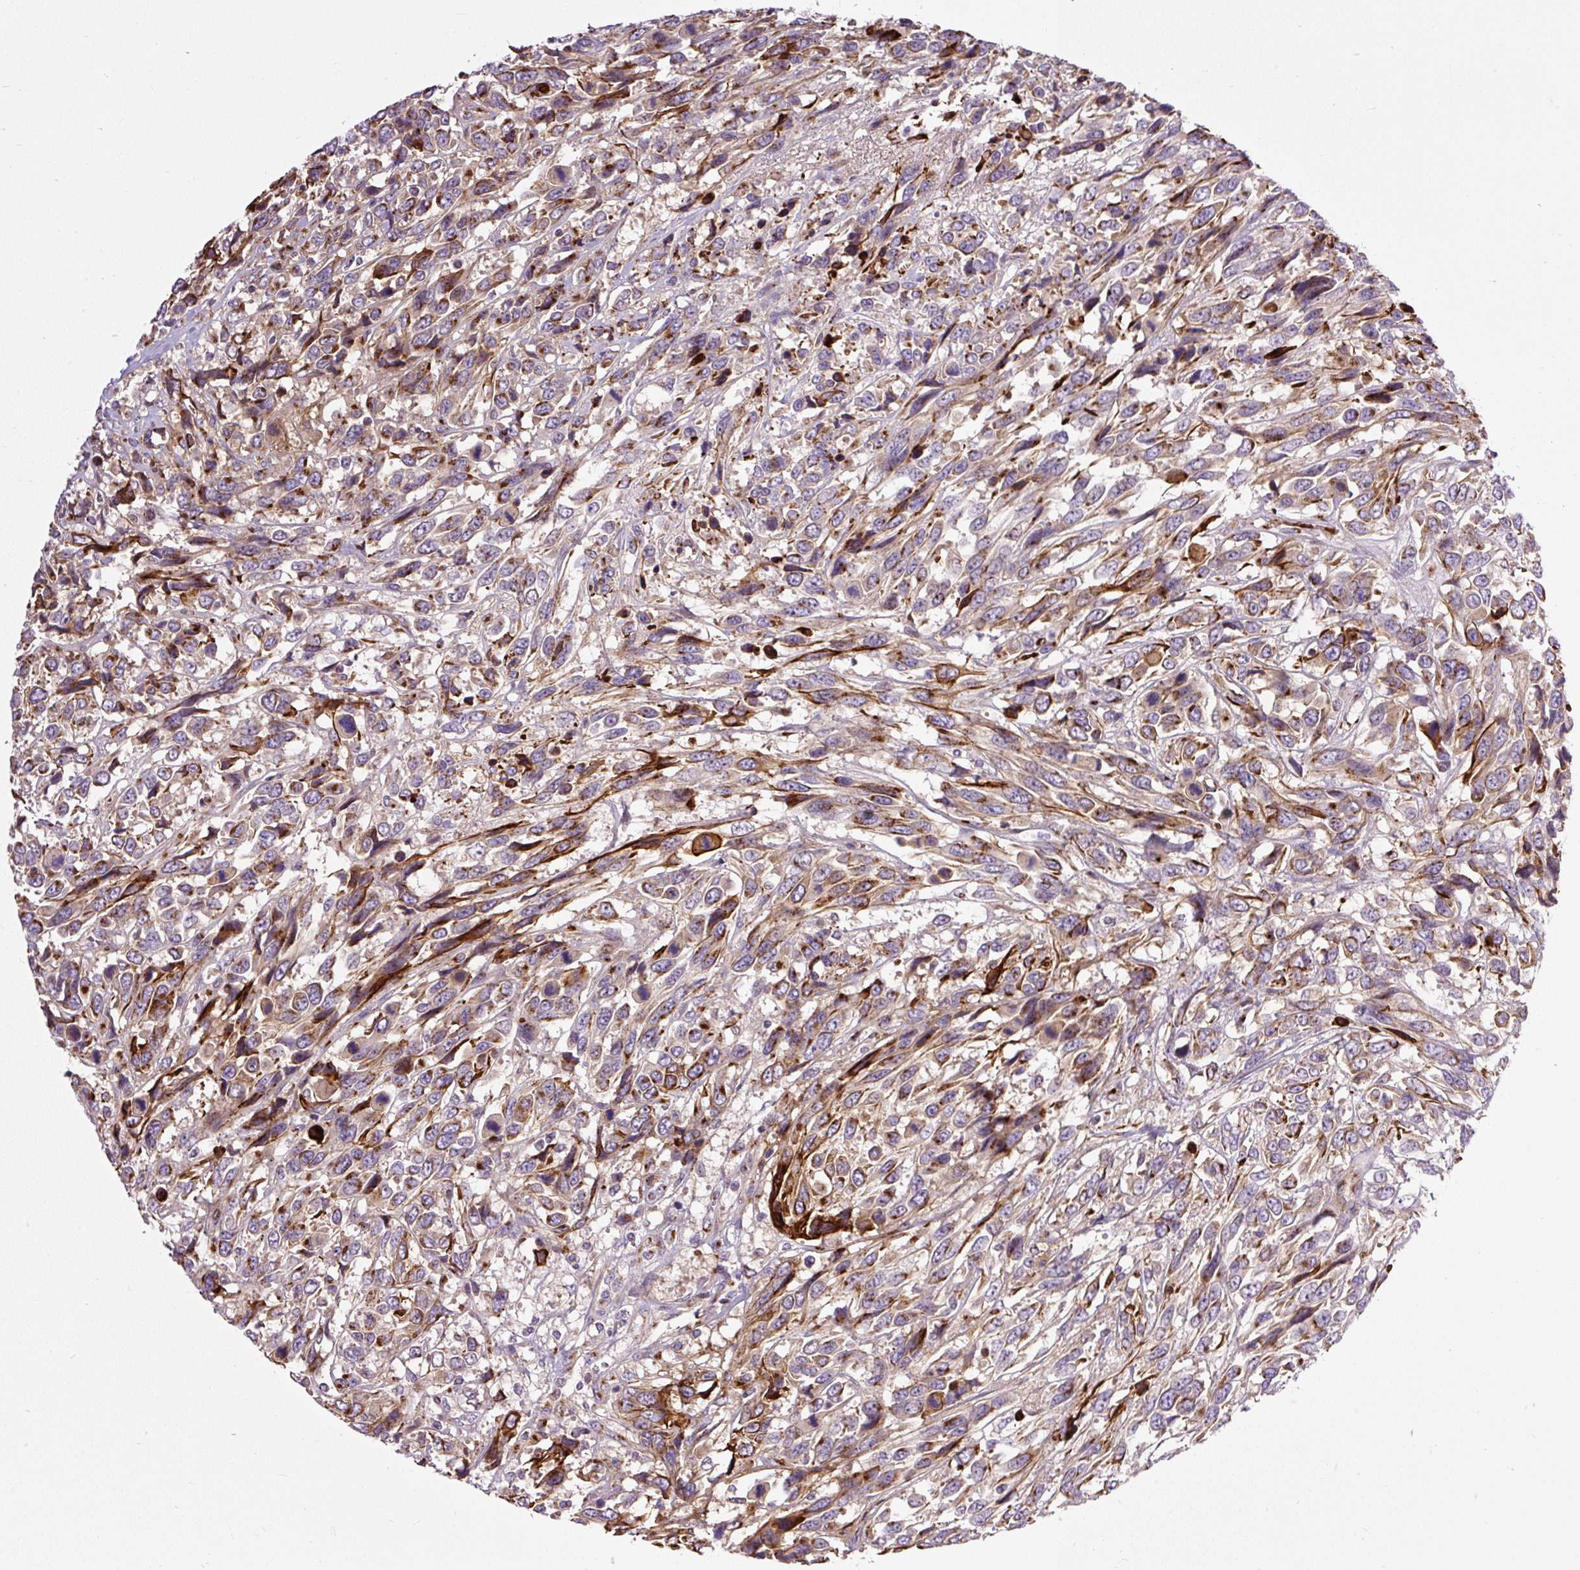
{"staining": {"intensity": "strong", "quantity": "<25%", "location": "cytoplasmic/membranous"}, "tissue": "urothelial cancer", "cell_type": "Tumor cells", "image_type": "cancer", "snomed": [{"axis": "morphology", "description": "Urothelial carcinoma, High grade"}, {"axis": "topography", "description": "Urinary bladder"}], "caption": "A medium amount of strong cytoplasmic/membranous positivity is identified in about <25% of tumor cells in urothelial cancer tissue.", "gene": "MSMP", "patient": {"sex": "female", "age": 70}}